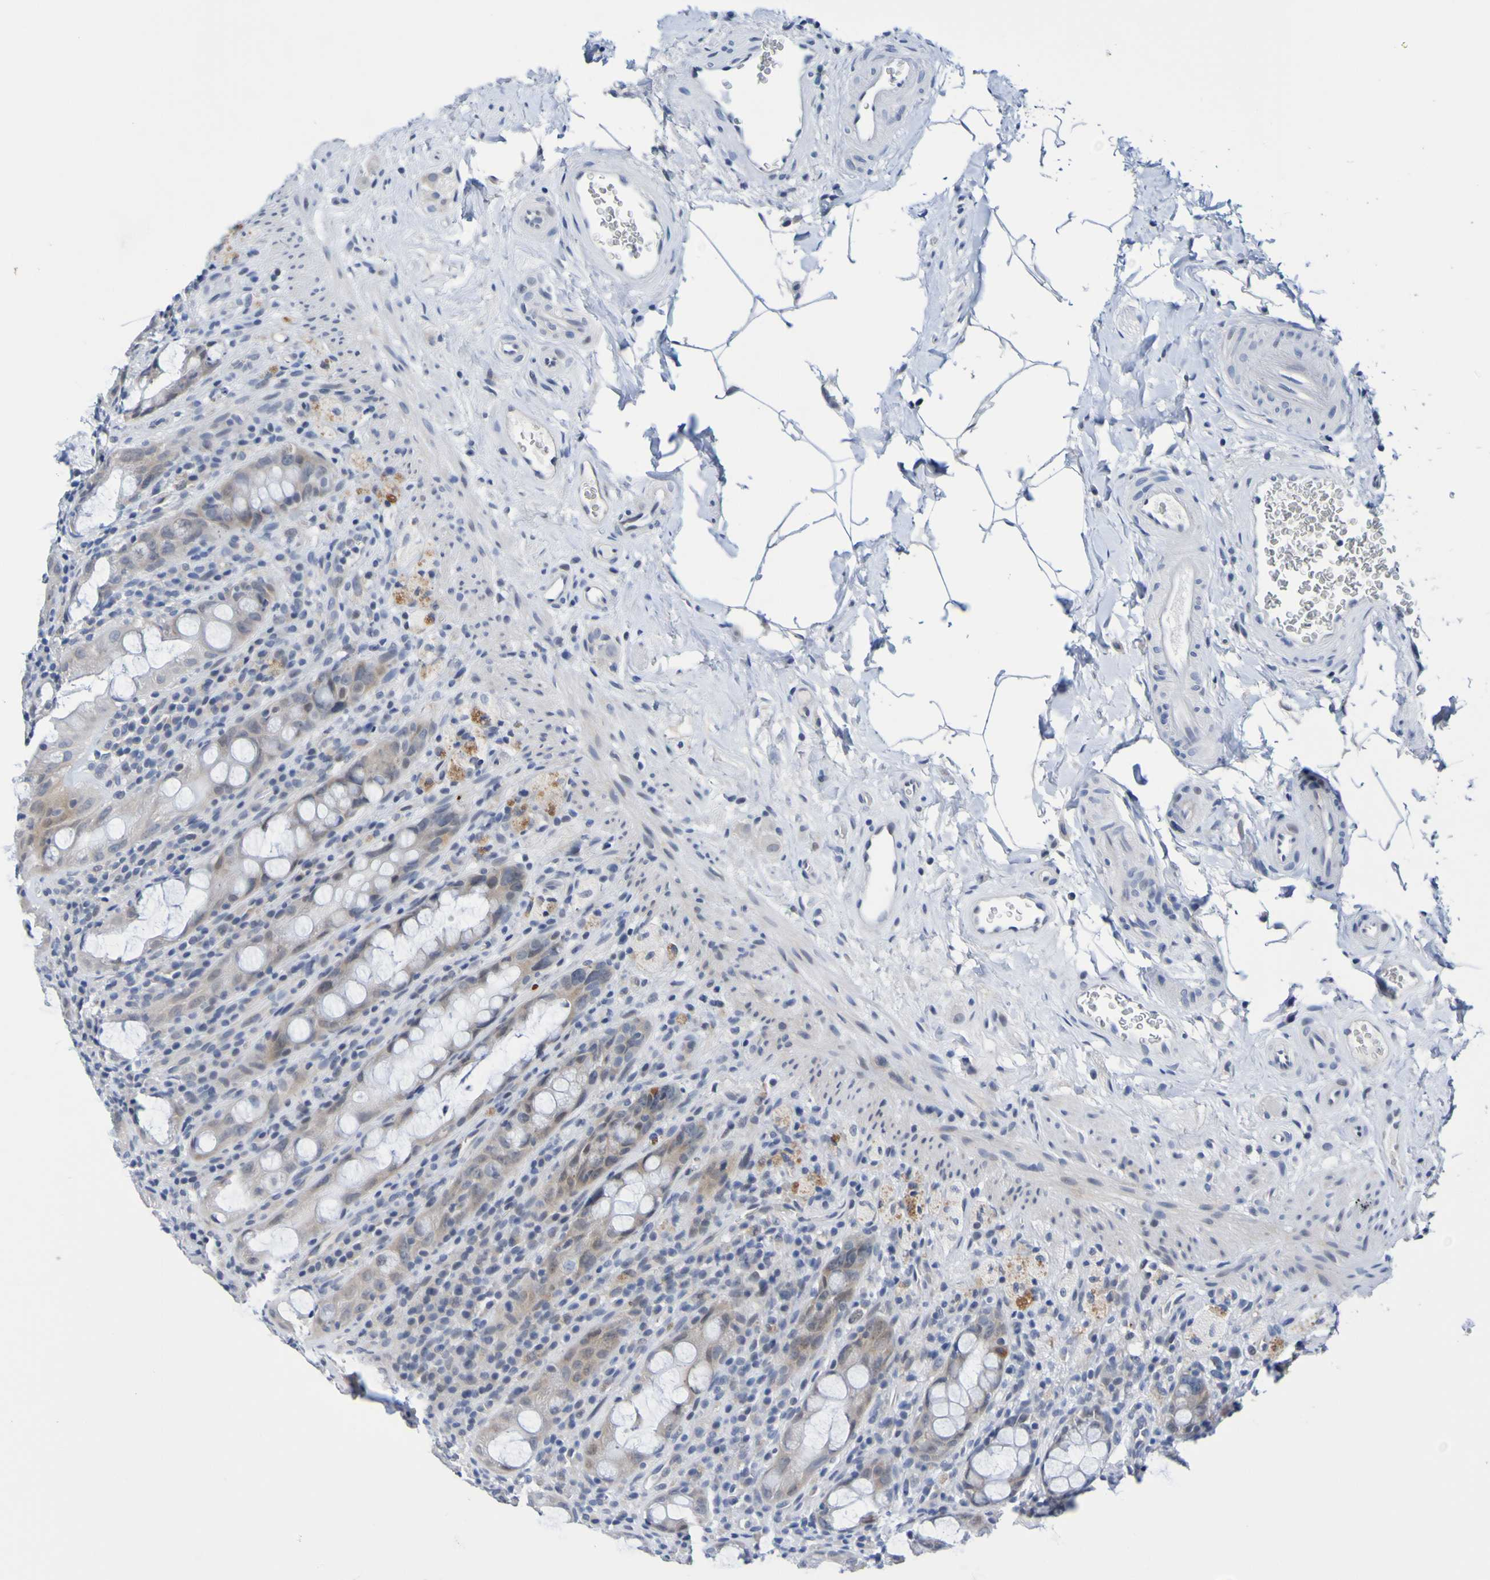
{"staining": {"intensity": "weak", "quantity": "<25%", "location": "cytoplasmic/membranous"}, "tissue": "rectum", "cell_type": "Glandular cells", "image_type": "normal", "snomed": [{"axis": "morphology", "description": "Normal tissue, NOS"}, {"axis": "topography", "description": "Rectum"}], "caption": "High power microscopy image of an immunohistochemistry photomicrograph of normal rectum, revealing no significant positivity in glandular cells. Brightfield microscopy of immunohistochemistry stained with DAB (3,3'-diaminobenzidine) (brown) and hematoxylin (blue), captured at high magnification.", "gene": "VMA21", "patient": {"sex": "male", "age": 44}}